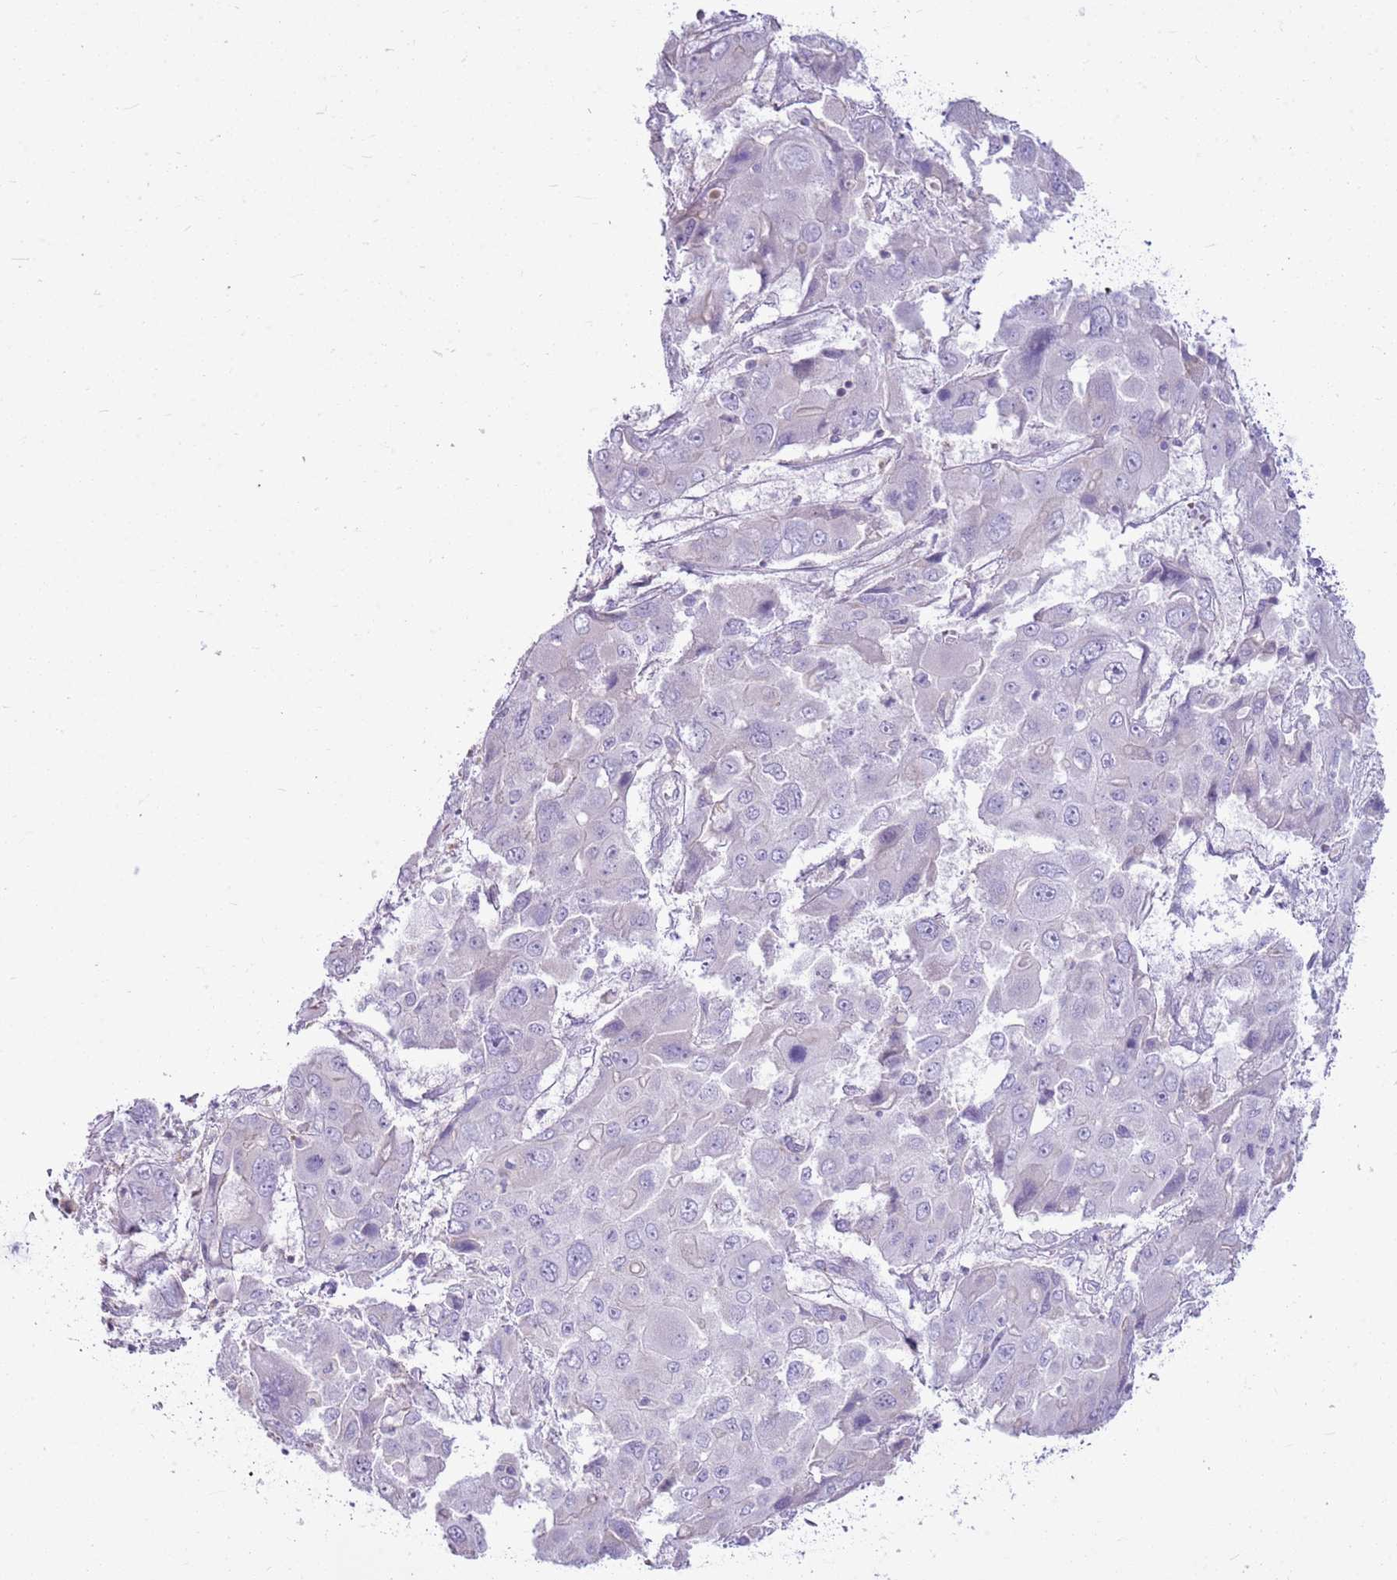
{"staining": {"intensity": "negative", "quantity": "none", "location": "none"}, "tissue": "liver cancer", "cell_type": "Tumor cells", "image_type": "cancer", "snomed": [{"axis": "morphology", "description": "Cholangiocarcinoma"}, {"axis": "topography", "description": "Liver"}], "caption": "Immunohistochemical staining of liver cholangiocarcinoma reveals no significant positivity in tumor cells.", "gene": "CNPPD1", "patient": {"sex": "male", "age": 67}}